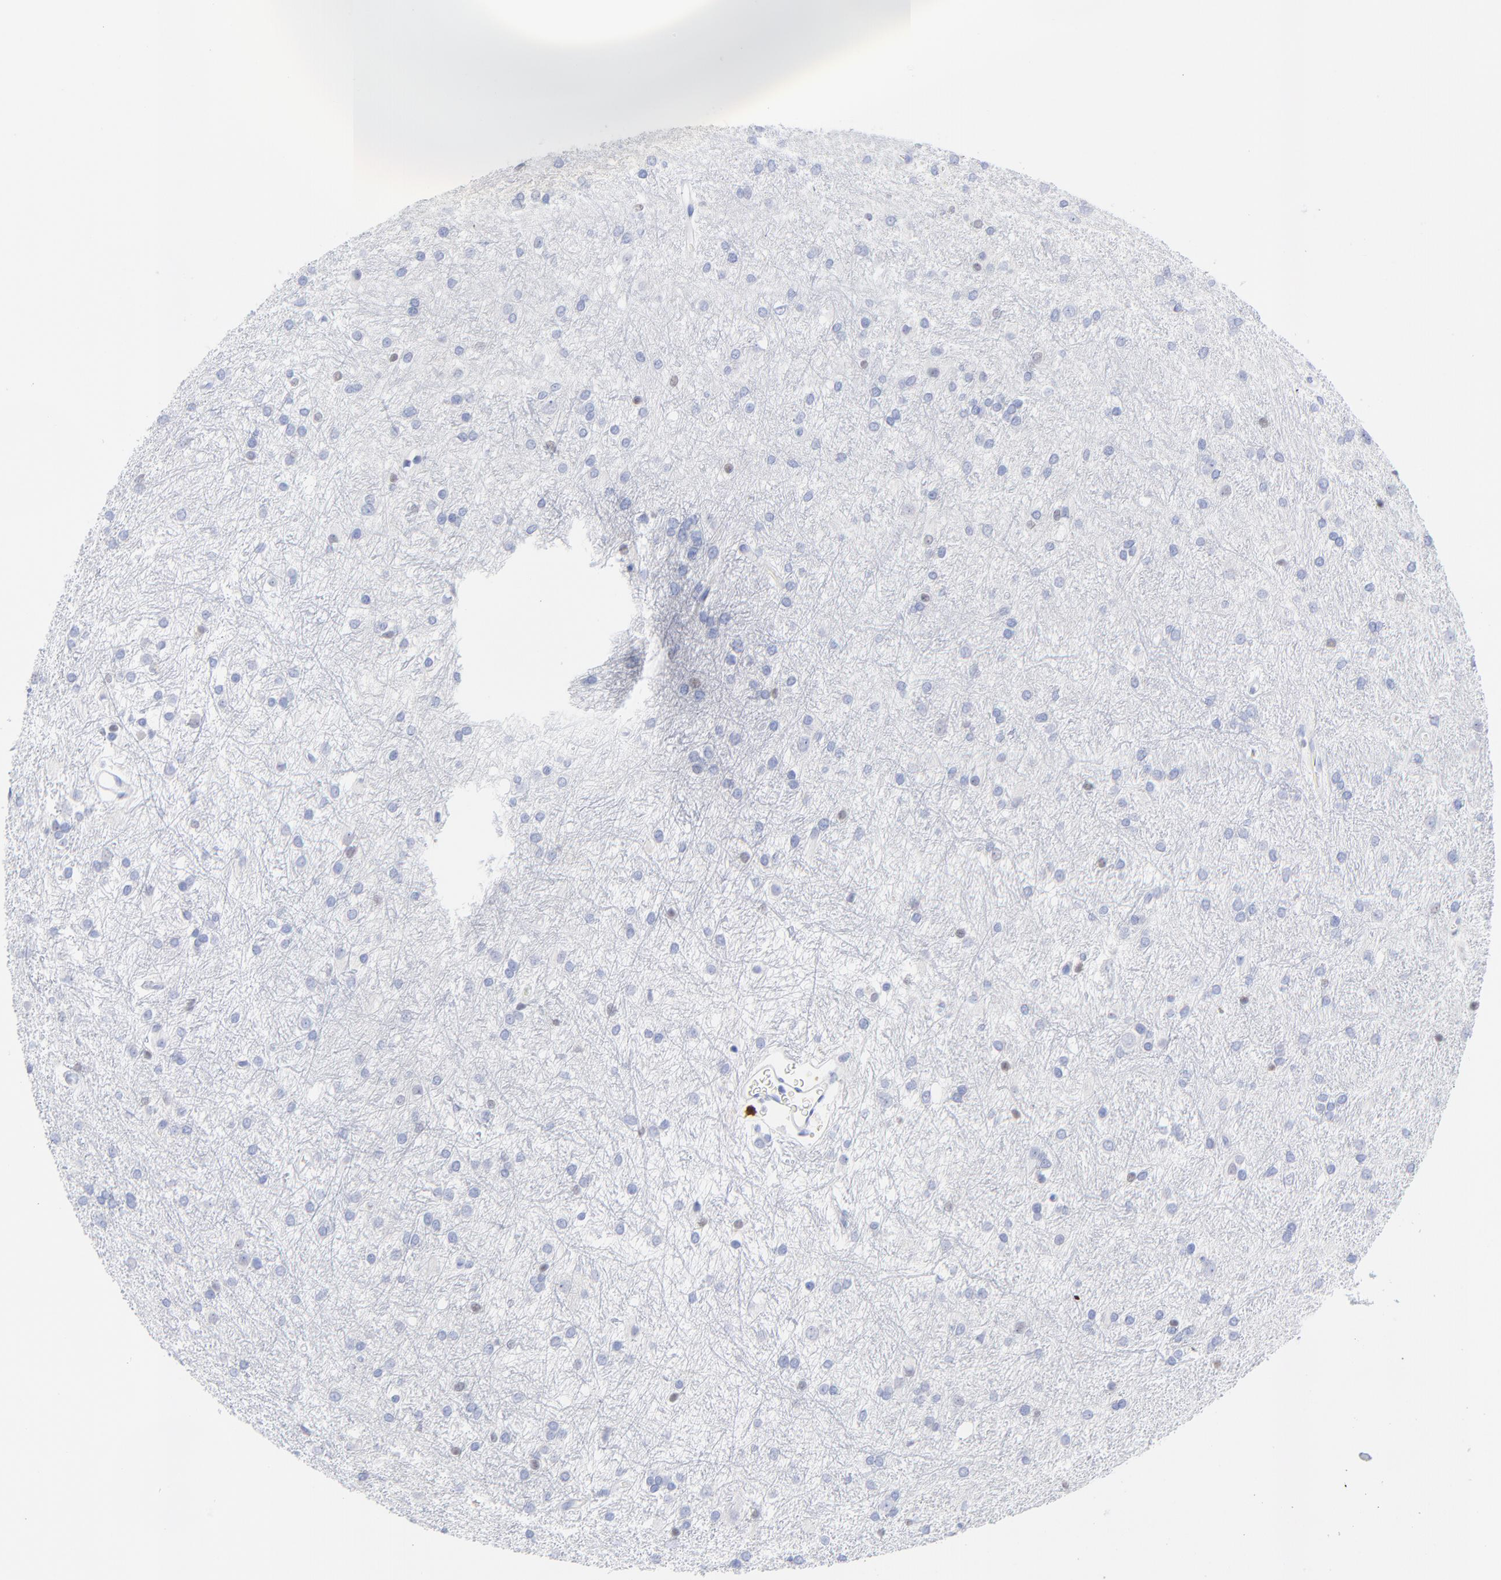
{"staining": {"intensity": "negative", "quantity": "none", "location": "none"}, "tissue": "glioma", "cell_type": "Tumor cells", "image_type": "cancer", "snomed": [{"axis": "morphology", "description": "Glioma, malignant, High grade"}, {"axis": "topography", "description": "Brain"}], "caption": "IHC photomicrograph of glioma stained for a protein (brown), which demonstrates no expression in tumor cells. (Immunohistochemistry (ihc), brightfield microscopy, high magnification).", "gene": "ZAP70", "patient": {"sex": "female", "age": 50}}